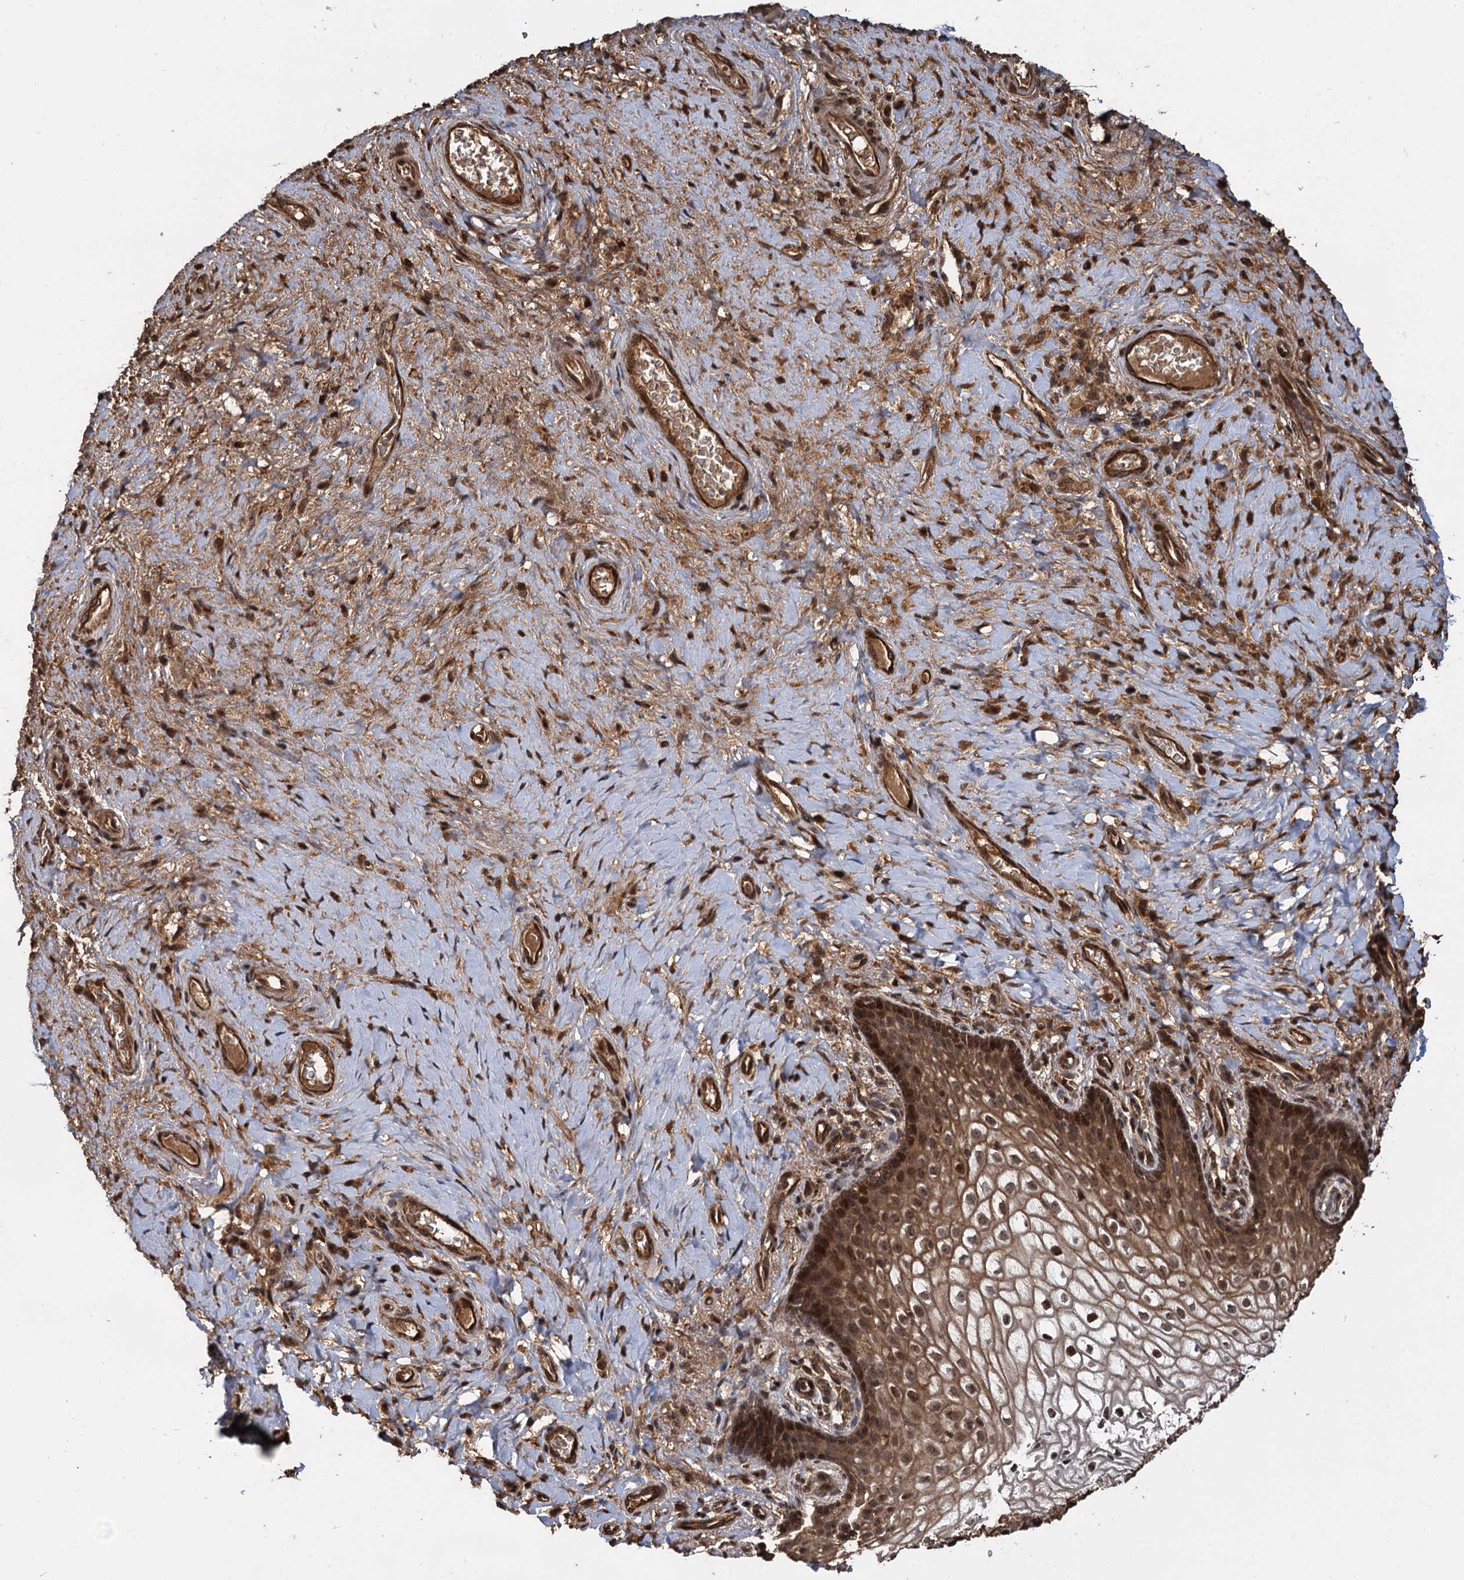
{"staining": {"intensity": "moderate", "quantity": ">75%", "location": "cytoplasmic/membranous,nuclear"}, "tissue": "vagina", "cell_type": "Squamous epithelial cells", "image_type": "normal", "snomed": [{"axis": "morphology", "description": "Normal tissue, NOS"}, {"axis": "topography", "description": "Vagina"}], "caption": "Immunohistochemistry (IHC) (DAB) staining of normal vagina shows moderate cytoplasmic/membranous,nuclear protein expression in about >75% of squamous epithelial cells.", "gene": "CEP192", "patient": {"sex": "female", "age": 60}}